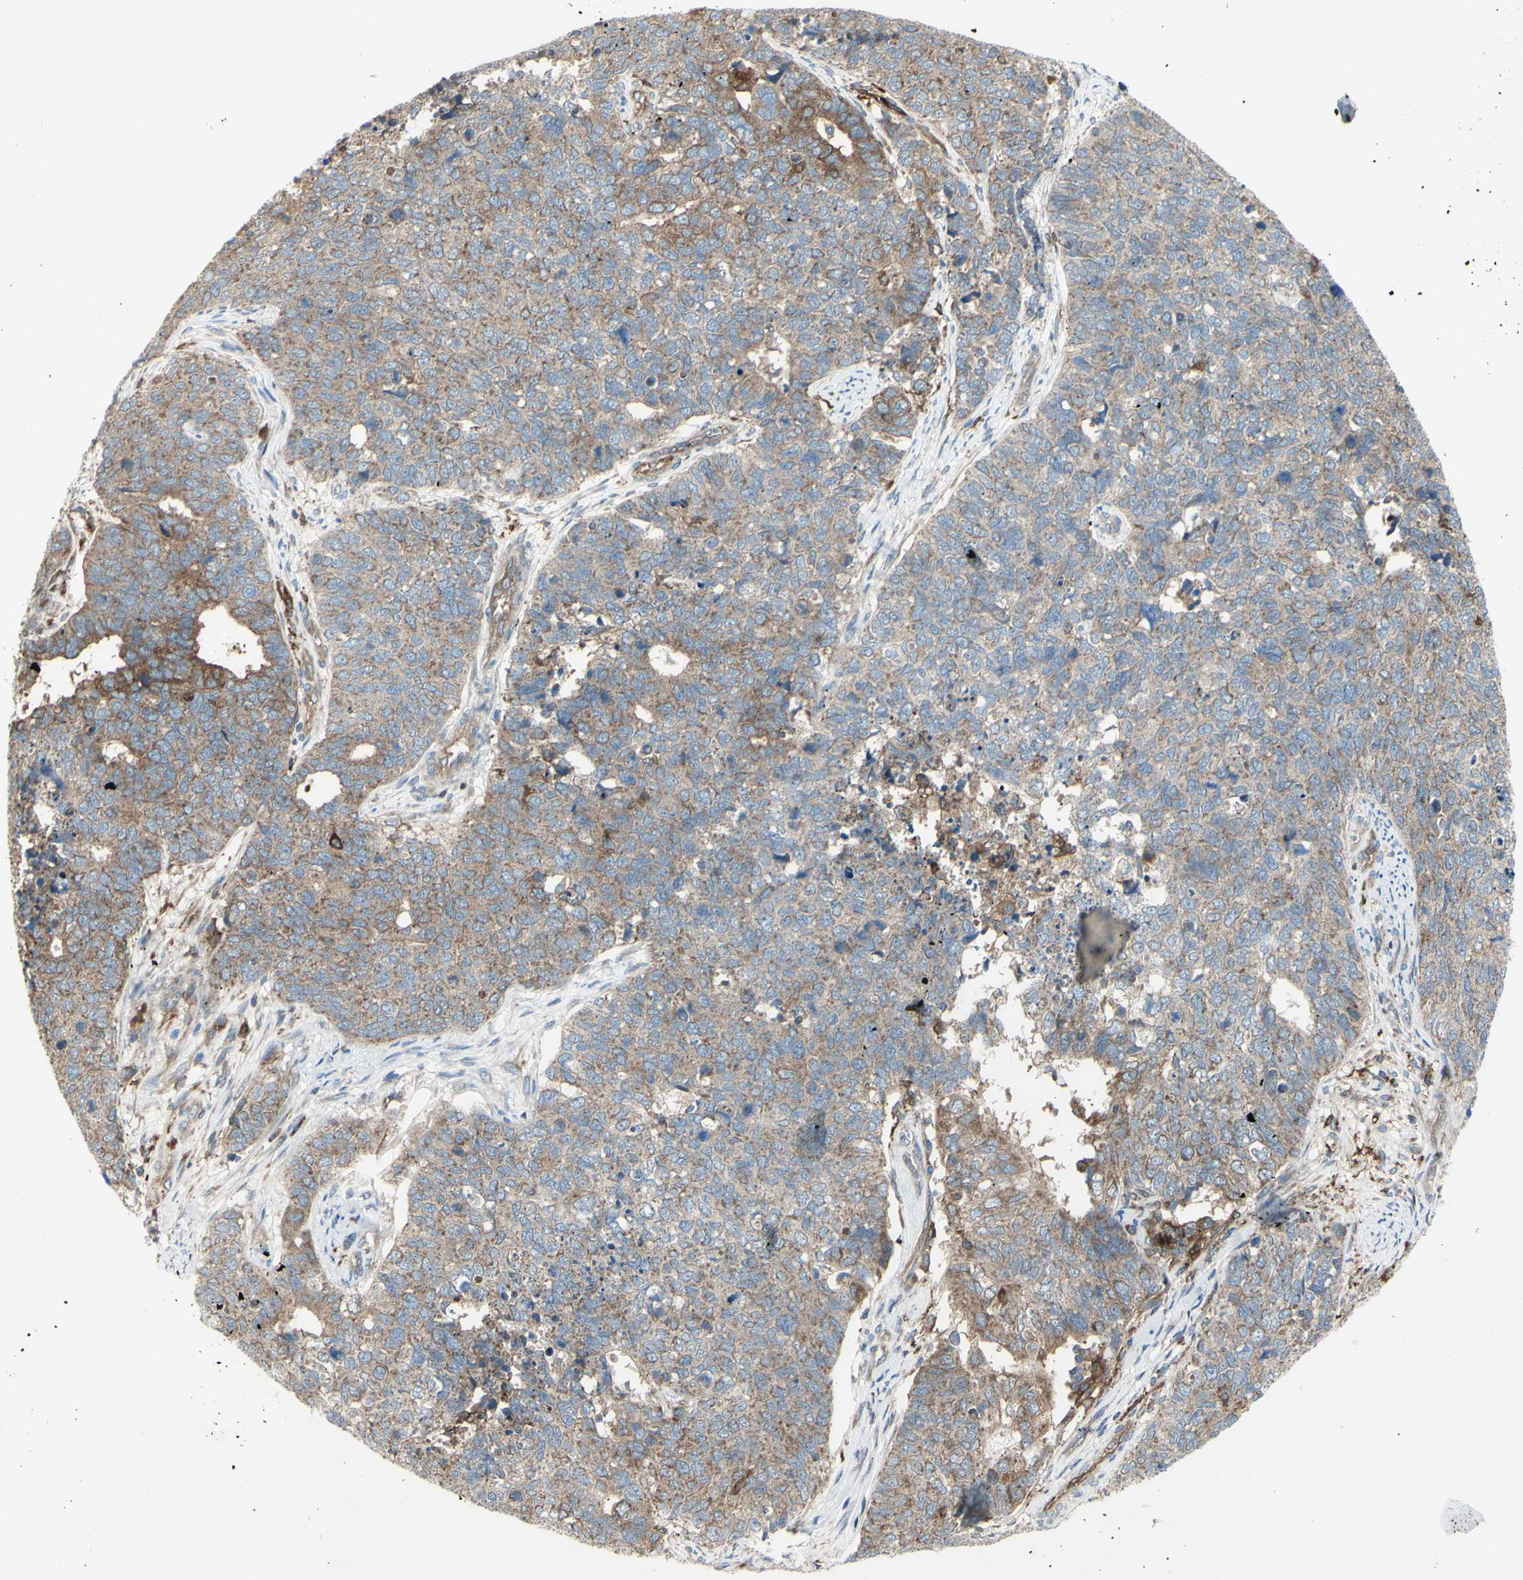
{"staining": {"intensity": "weak", "quantity": ">75%", "location": "cytoplasmic/membranous"}, "tissue": "cervical cancer", "cell_type": "Tumor cells", "image_type": "cancer", "snomed": [{"axis": "morphology", "description": "Squamous cell carcinoma, NOS"}, {"axis": "topography", "description": "Cervix"}], "caption": "Cervical cancer (squamous cell carcinoma) tissue demonstrates weak cytoplasmic/membranous staining in about >75% of tumor cells, visualized by immunohistochemistry. (Stains: DAB in brown, nuclei in blue, Microscopy: brightfield microscopy at high magnification).", "gene": "IGSF9B", "patient": {"sex": "female", "age": 63}}